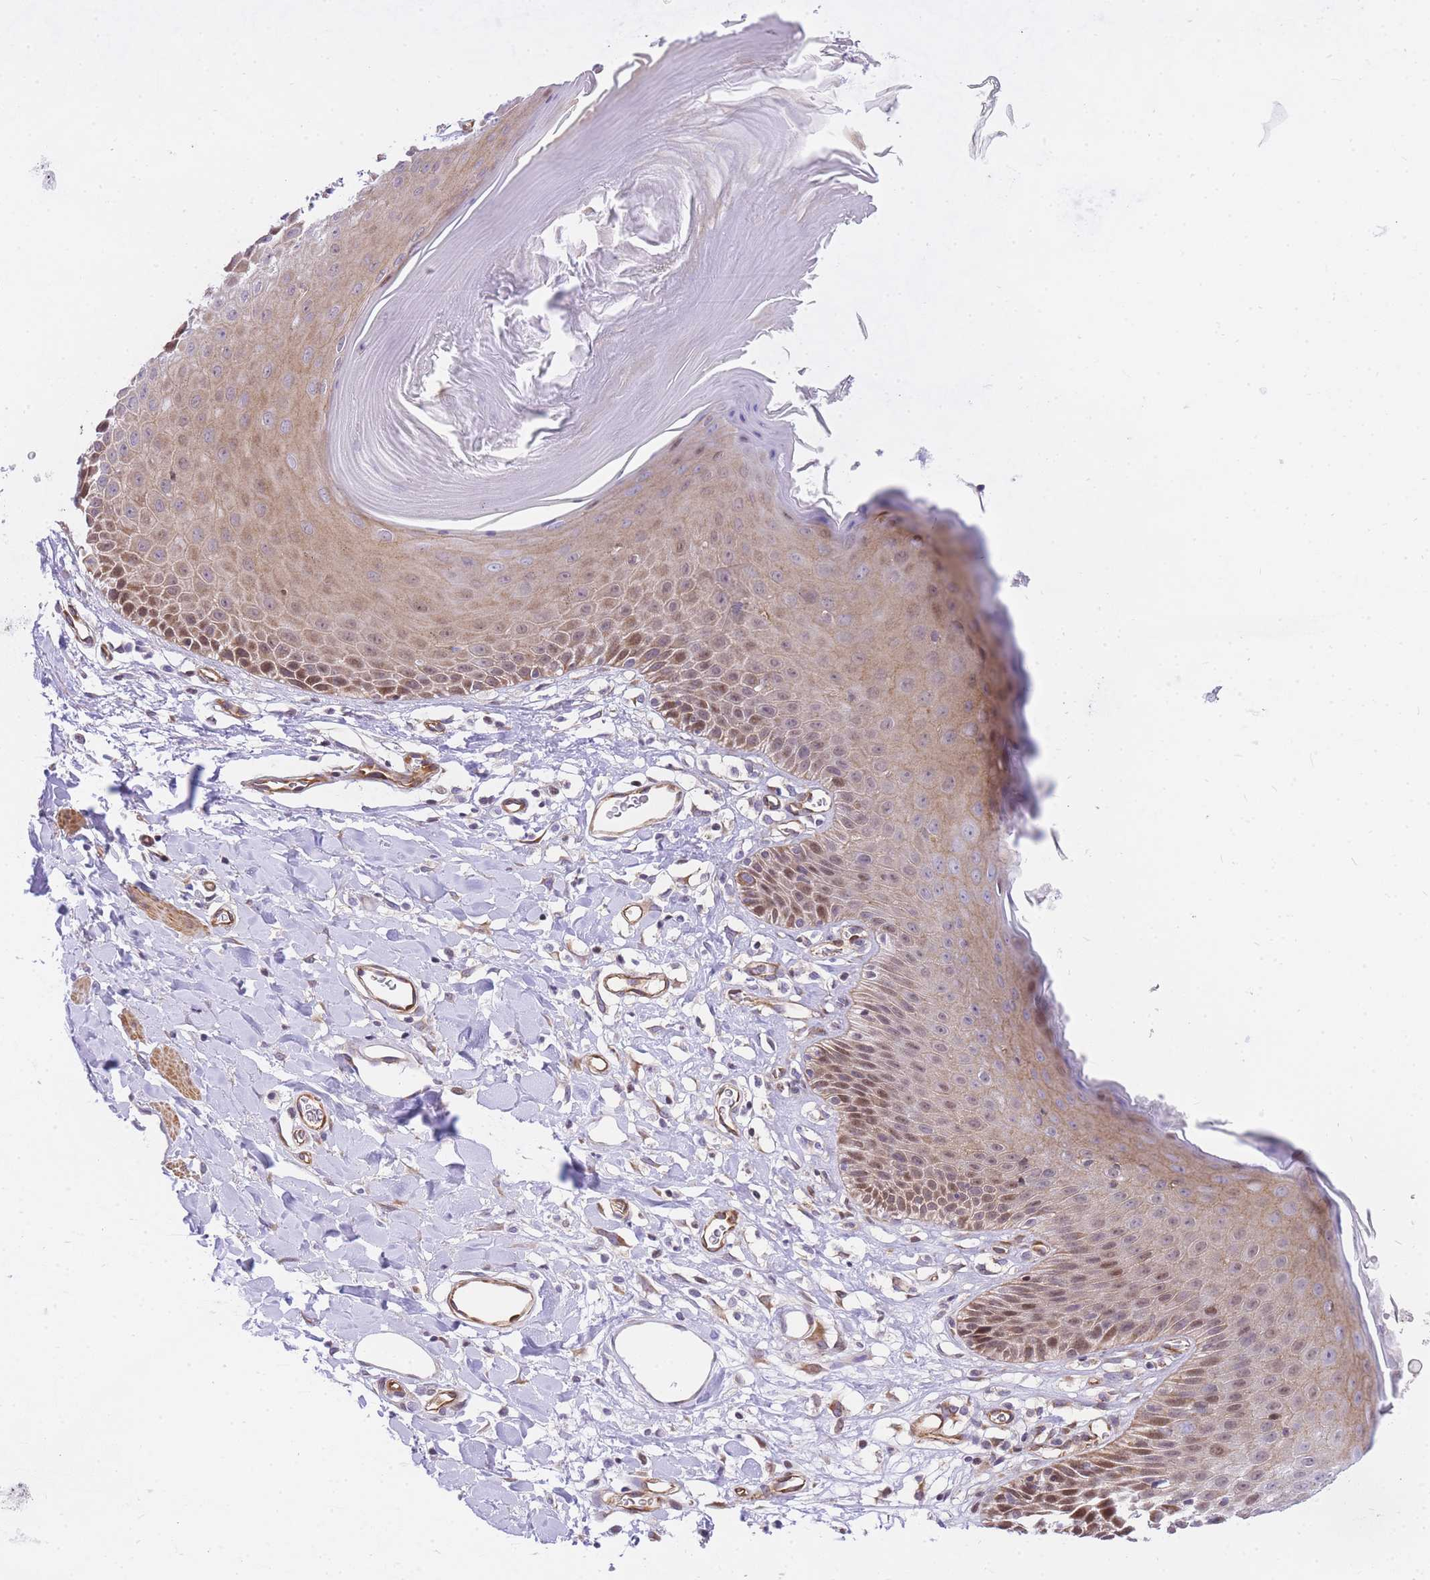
{"staining": {"intensity": "moderate", "quantity": "25%-75%", "location": "cytoplasmic/membranous,nuclear"}, "tissue": "skin", "cell_type": "Epidermal cells", "image_type": "normal", "snomed": [{"axis": "morphology", "description": "Normal tissue, NOS"}, {"axis": "topography", "description": "Vulva"}], "caption": "Skin was stained to show a protein in brown. There is medium levels of moderate cytoplasmic/membranous,nuclear expression in about 25%-75% of epidermal cells. The protein of interest is shown in brown color, while the nuclei are stained blue.", "gene": "S100PBP", "patient": {"sex": "female", "age": 68}}